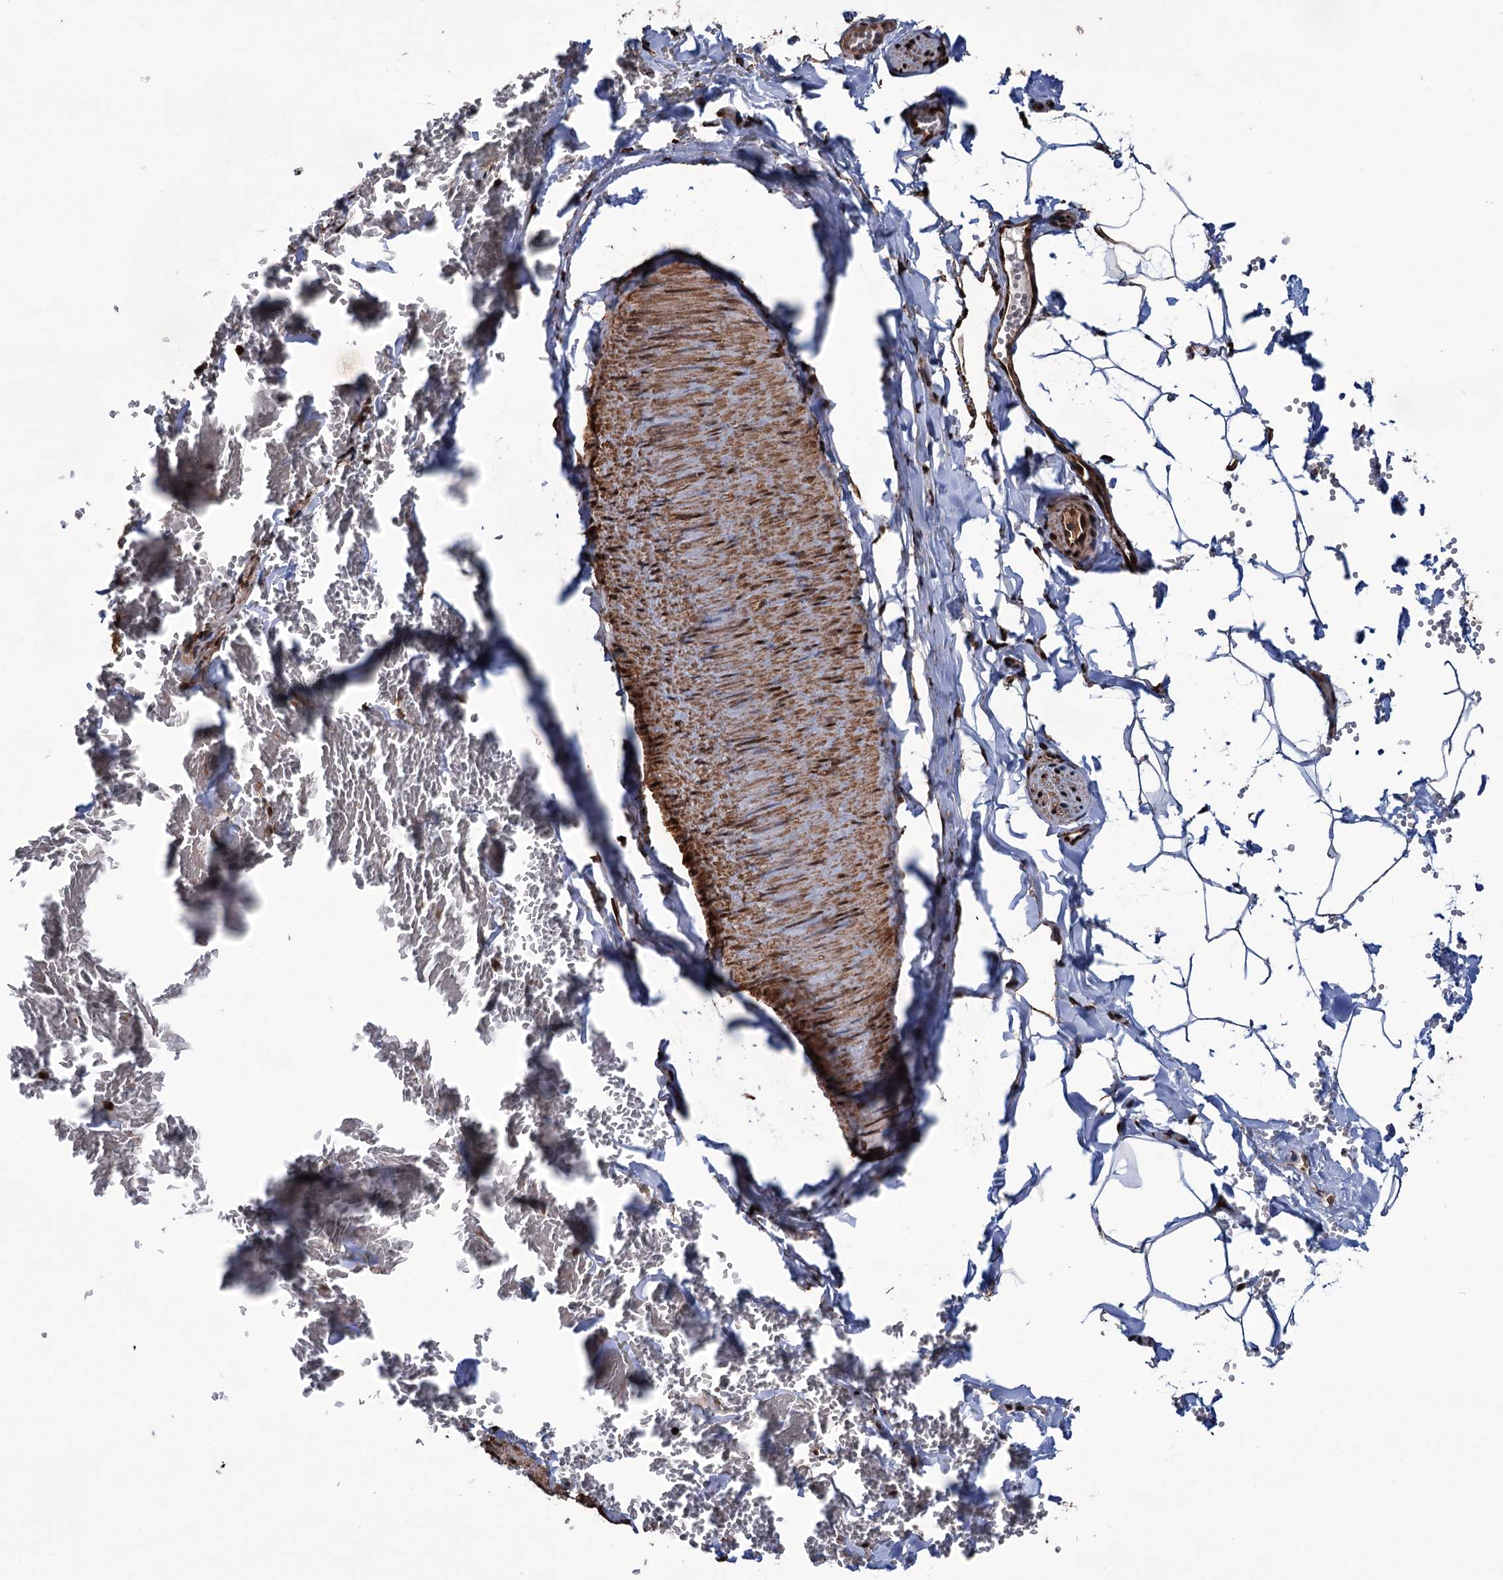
{"staining": {"intensity": "strong", "quantity": ">75%", "location": "cytoplasmic/membranous,nuclear"}, "tissue": "adipose tissue", "cell_type": "Adipocytes", "image_type": "normal", "snomed": [{"axis": "morphology", "description": "Normal tissue, NOS"}, {"axis": "topography", "description": "Gallbladder"}, {"axis": "topography", "description": "Peripheral nerve tissue"}], "caption": "Immunohistochemistry (IHC) of benign adipose tissue displays high levels of strong cytoplasmic/membranous,nuclear positivity in about >75% of adipocytes.", "gene": "EYA4", "patient": {"sex": "male", "age": 38}}